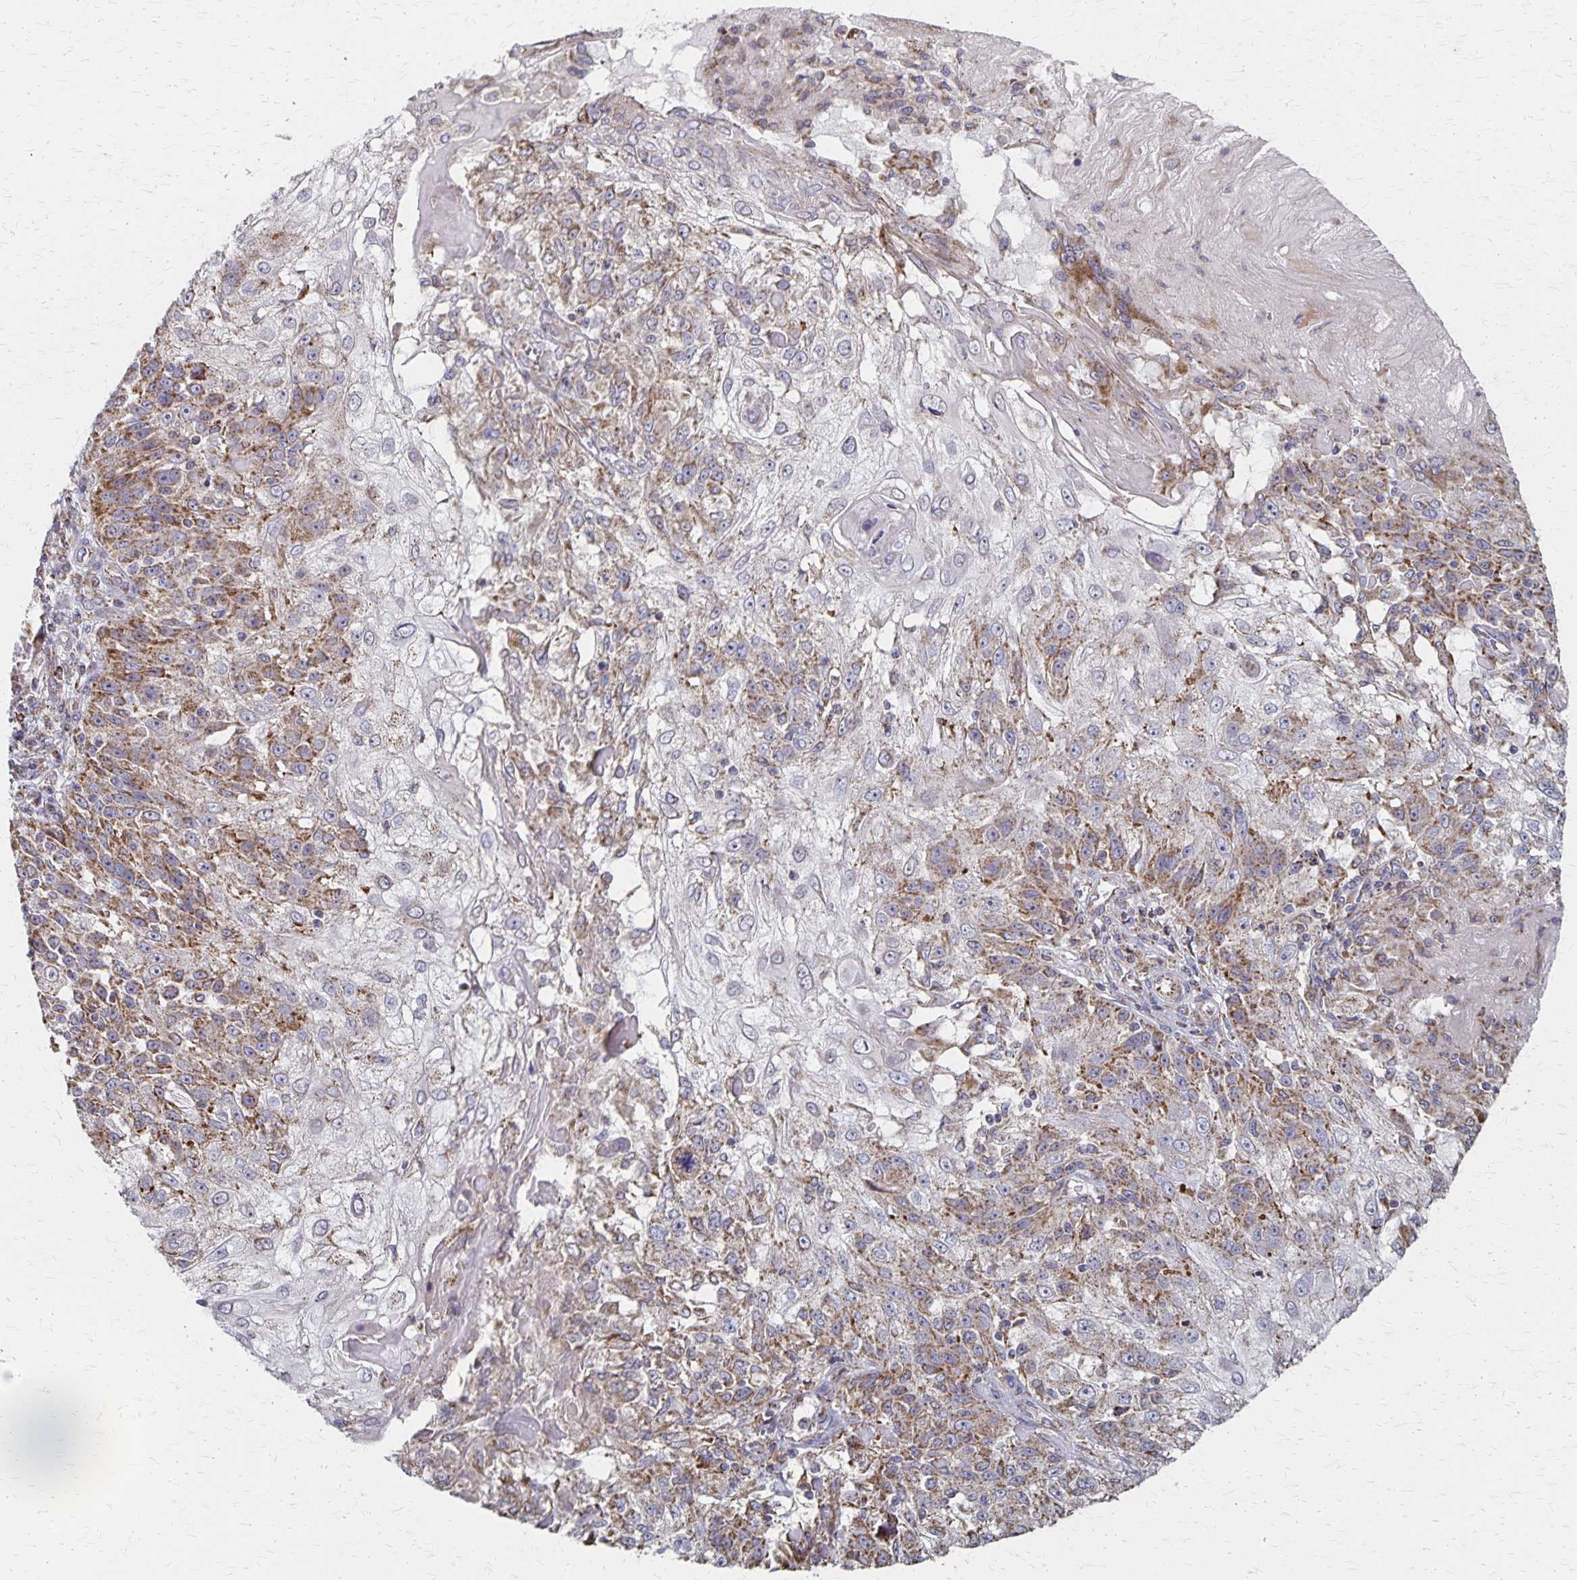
{"staining": {"intensity": "moderate", "quantity": "25%-75%", "location": "cytoplasmic/membranous"}, "tissue": "skin cancer", "cell_type": "Tumor cells", "image_type": "cancer", "snomed": [{"axis": "morphology", "description": "Normal tissue, NOS"}, {"axis": "morphology", "description": "Squamous cell carcinoma, NOS"}, {"axis": "topography", "description": "Skin"}], "caption": "Immunohistochemistry (IHC) photomicrograph of skin squamous cell carcinoma stained for a protein (brown), which demonstrates medium levels of moderate cytoplasmic/membranous expression in approximately 25%-75% of tumor cells.", "gene": "DYRK4", "patient": {"sex": "female", "age": 83}}